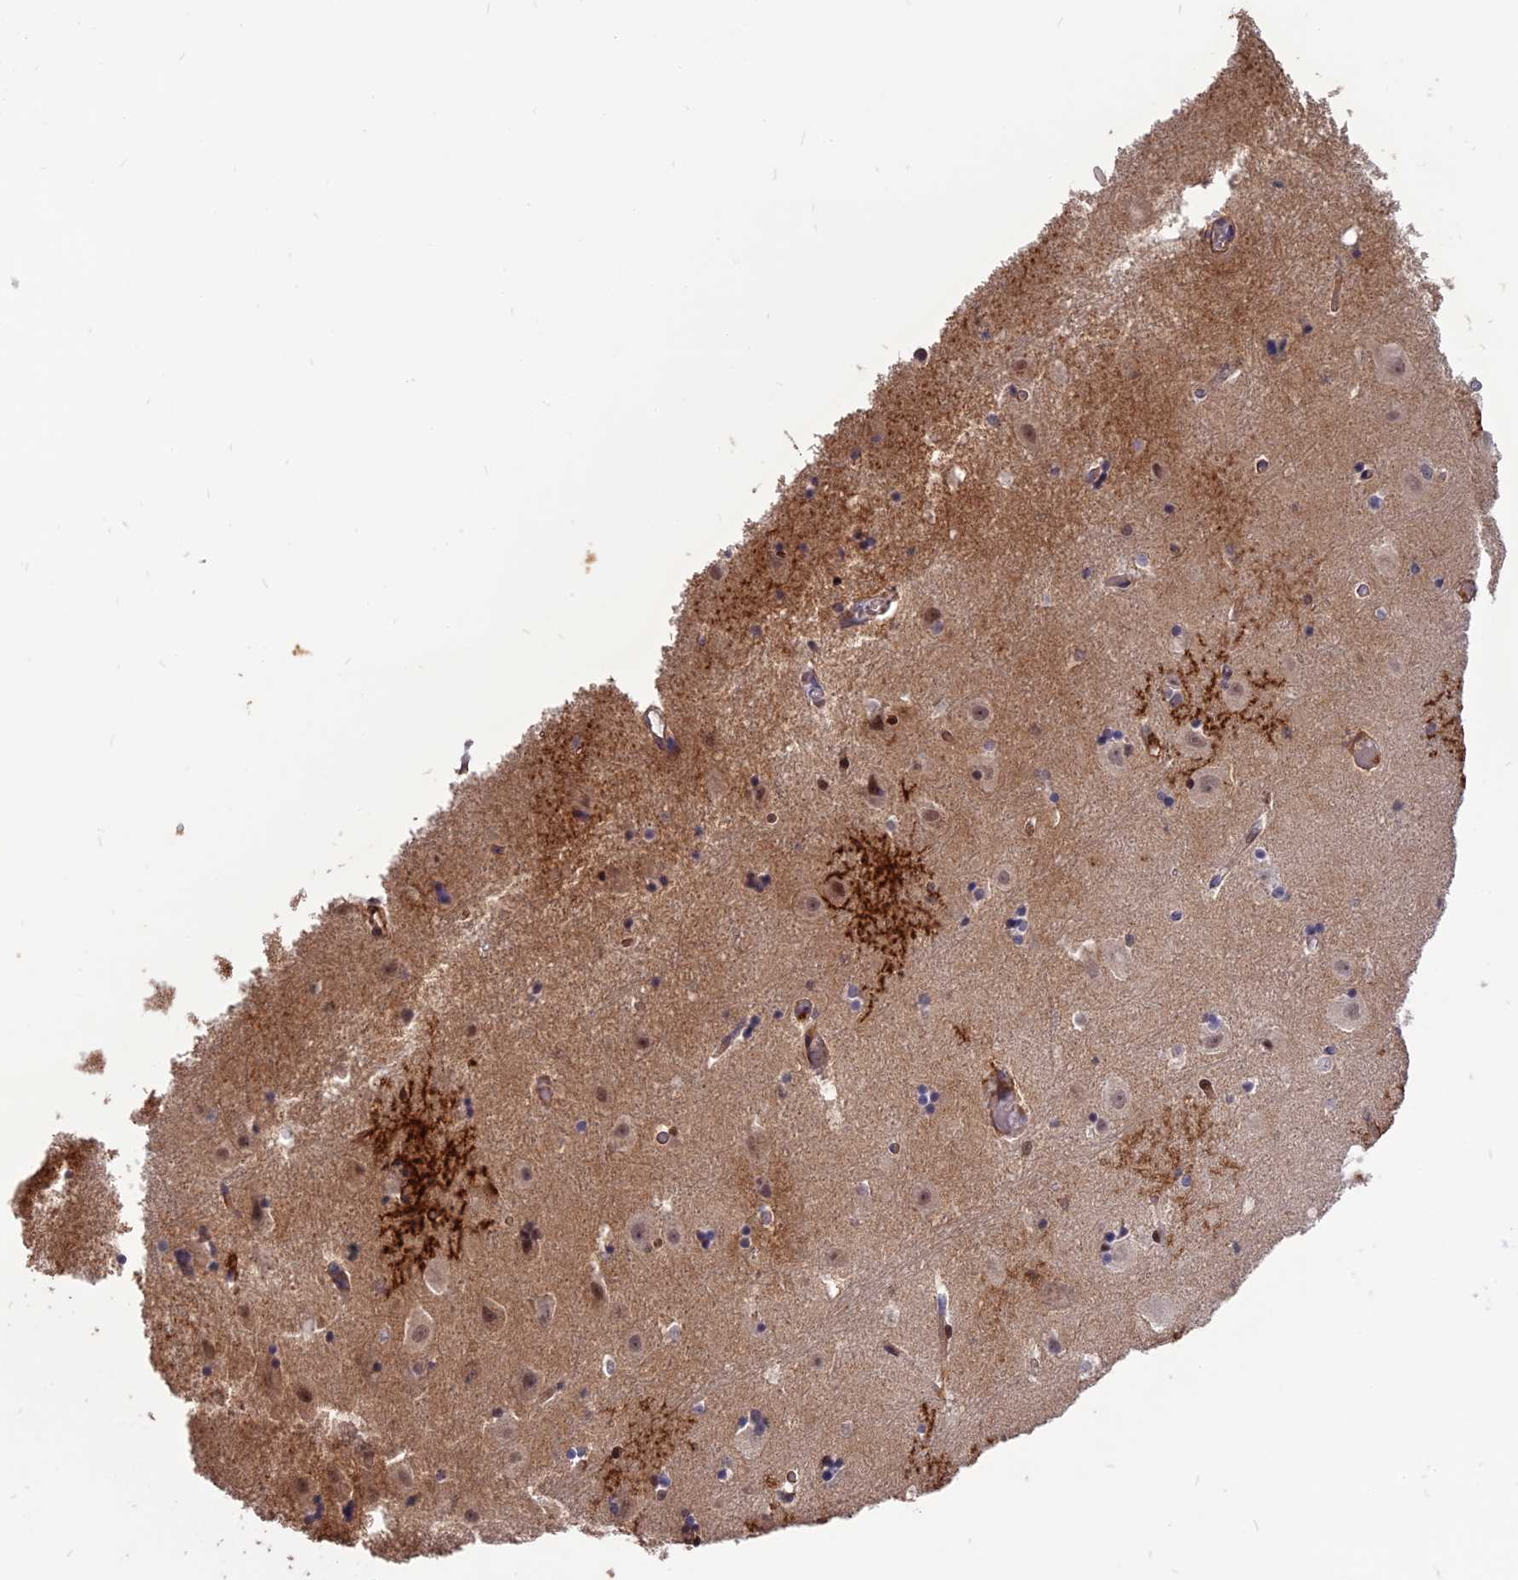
{"staining": {"intensity": "moderate", "quantity": "<25%", "location": "cytoplasmic/membranous"}, "tissue": "hippocampus", "cell_type": "Glial cells", "image_type": "normal", "snomed": [{"axis": "morphology", "description": "Normal tissue, NOS"}, {"axis": "topography", "description": "Hippocampus"}], "caption": "The photomicrograph shows immunohistochemical staining of normal hippocampus. There is moderate cytoplasmic/membranous expression is identified in about <25% of glial cells.", "gene": "TMEM263", "patient": {"sex": "female", "age": 52}}